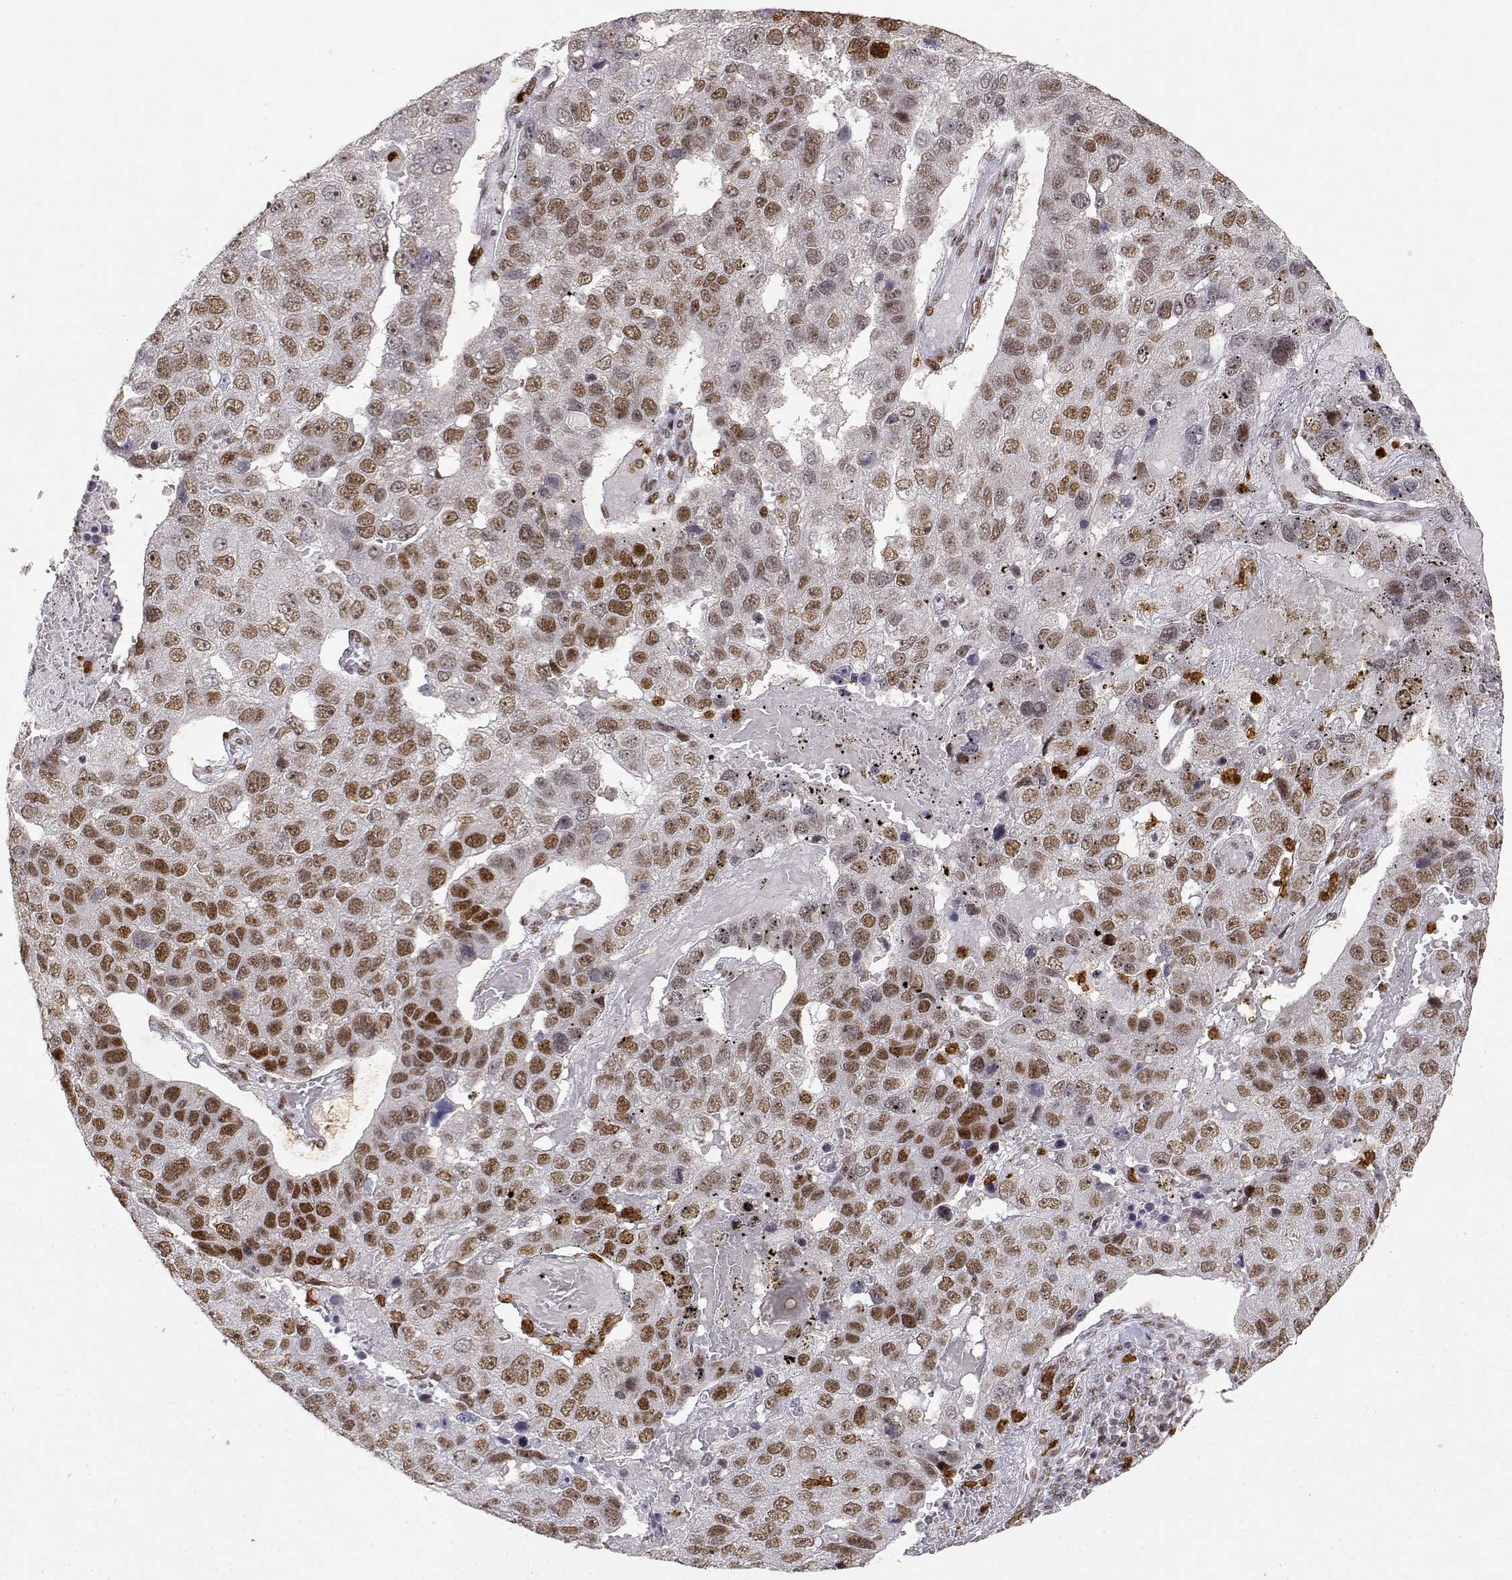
{"staining": {"intensity": "moderate", "quantity": ">75%", "location": "nuclear"}, "tissue": "pancreatic cancer", "cell_type": "Tumor cells", "image_type": "cancer", "snomed": [{"axis": "morphology", "description": "Adenocarcinoma, NOS"}, {"axis": "topography", "description": "Pancreas"}], "caption": "Immunohistochemical staining of human pancreatic cancer displays medium levels of moderate nuclear positivity in about >75% of tumor cells.", "gene": "RSF1", "patient": {"sex": "female", "age": 61}}